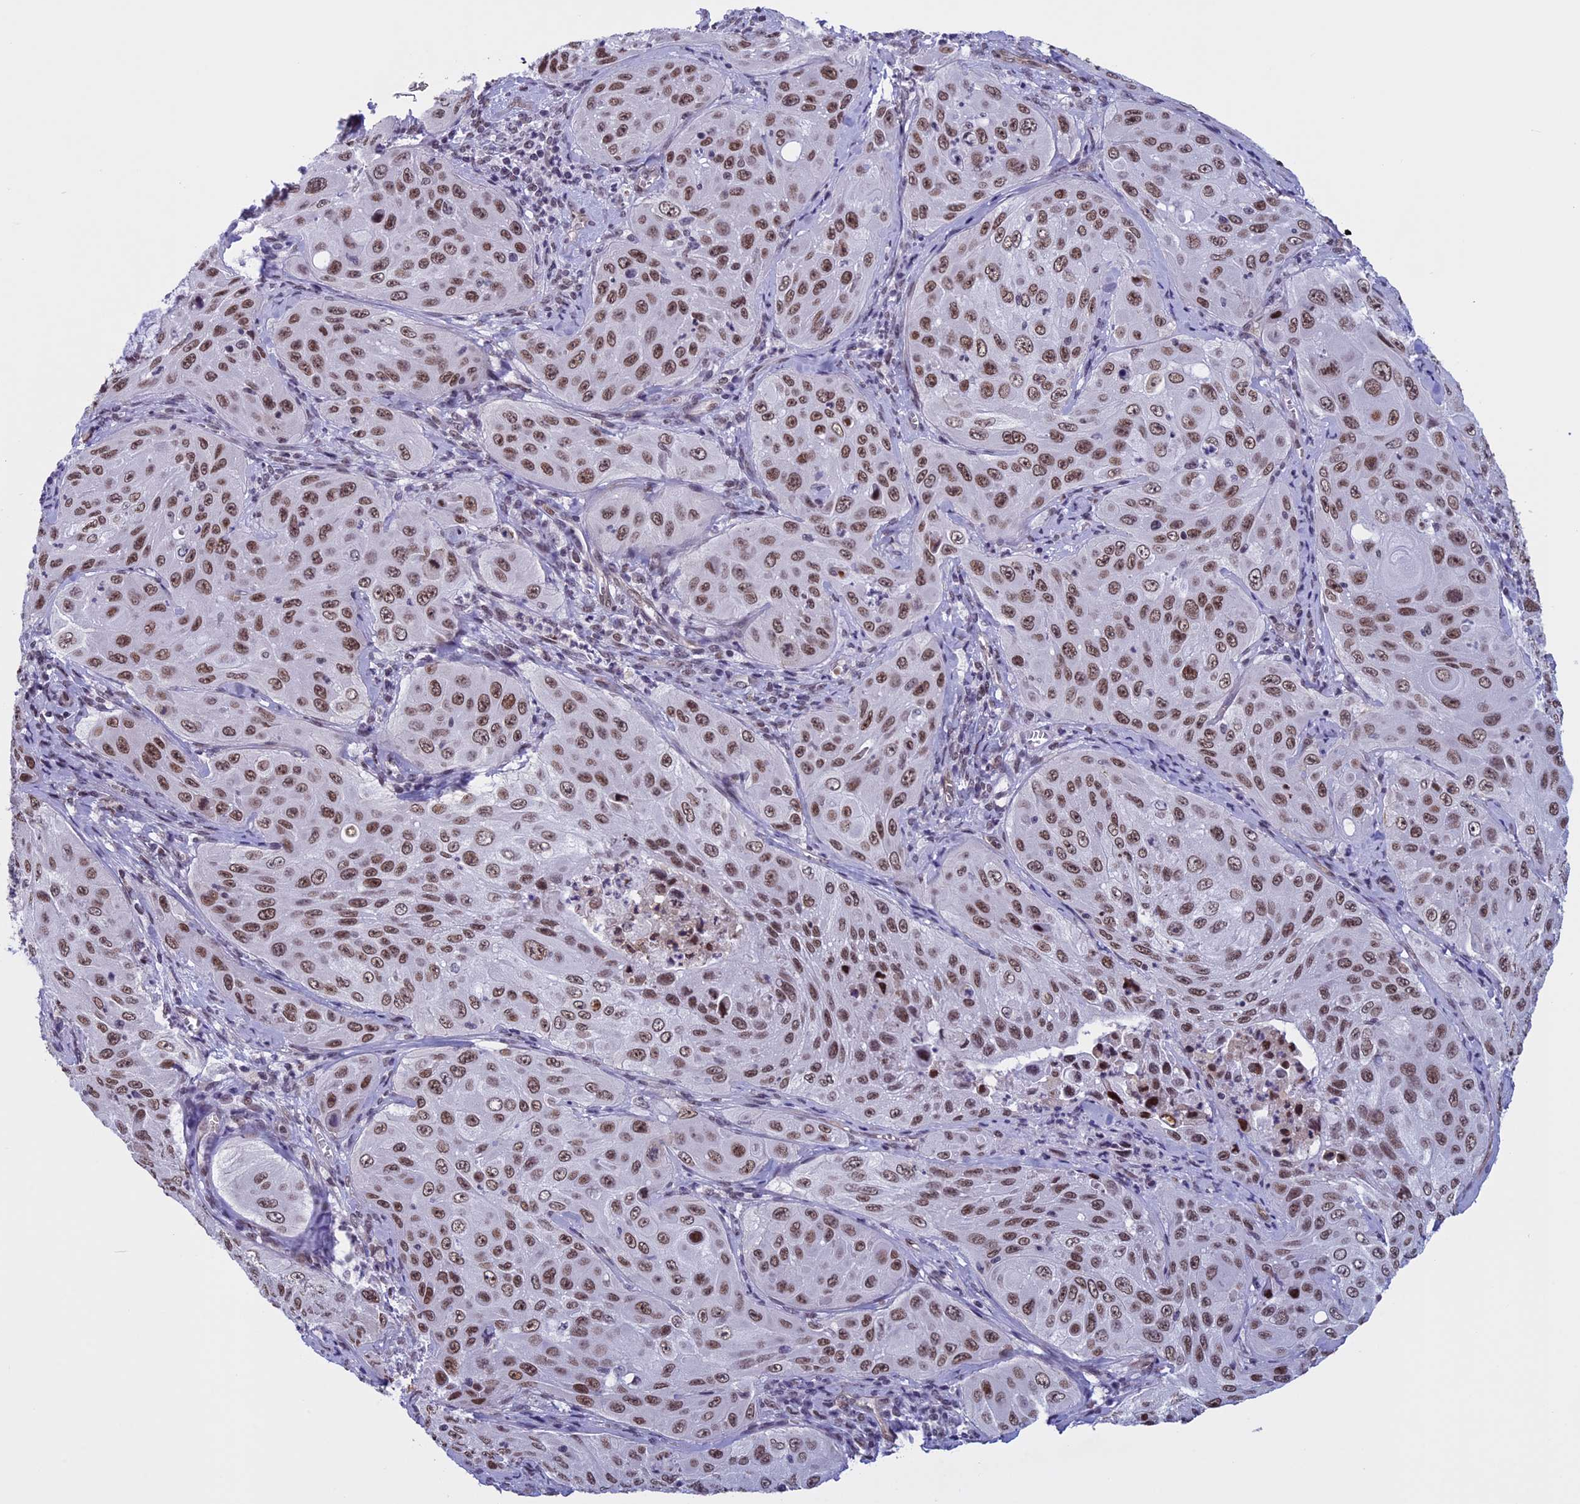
{"staining": {"intensity": "moderate", "quantity": ">75%", "location": "nuclear"}, "tissue": "cervical cancer", "cell_type": "Tumor cells", "image_type": "cancer", "snomed": [{"axis": "morphology", "description": "Squamous cell carcinoma, NOS"}, {"axis": "topography", "description": "Cervix"}], "caption": "IHC staining of squamous cell carcinoma (cervical), which shows medium levels of moderate nuclear positivity in about >75% of tumor cells indicating moderate nuclear protein staining. The staining was performed using DAB (3,3'-diaminobenzidine) (brown) for protein detection and nuclei were counterstained in hematoxylin (blue).", "gene": "NIPBL", "patient": {"sex": "female", "age": 42}}